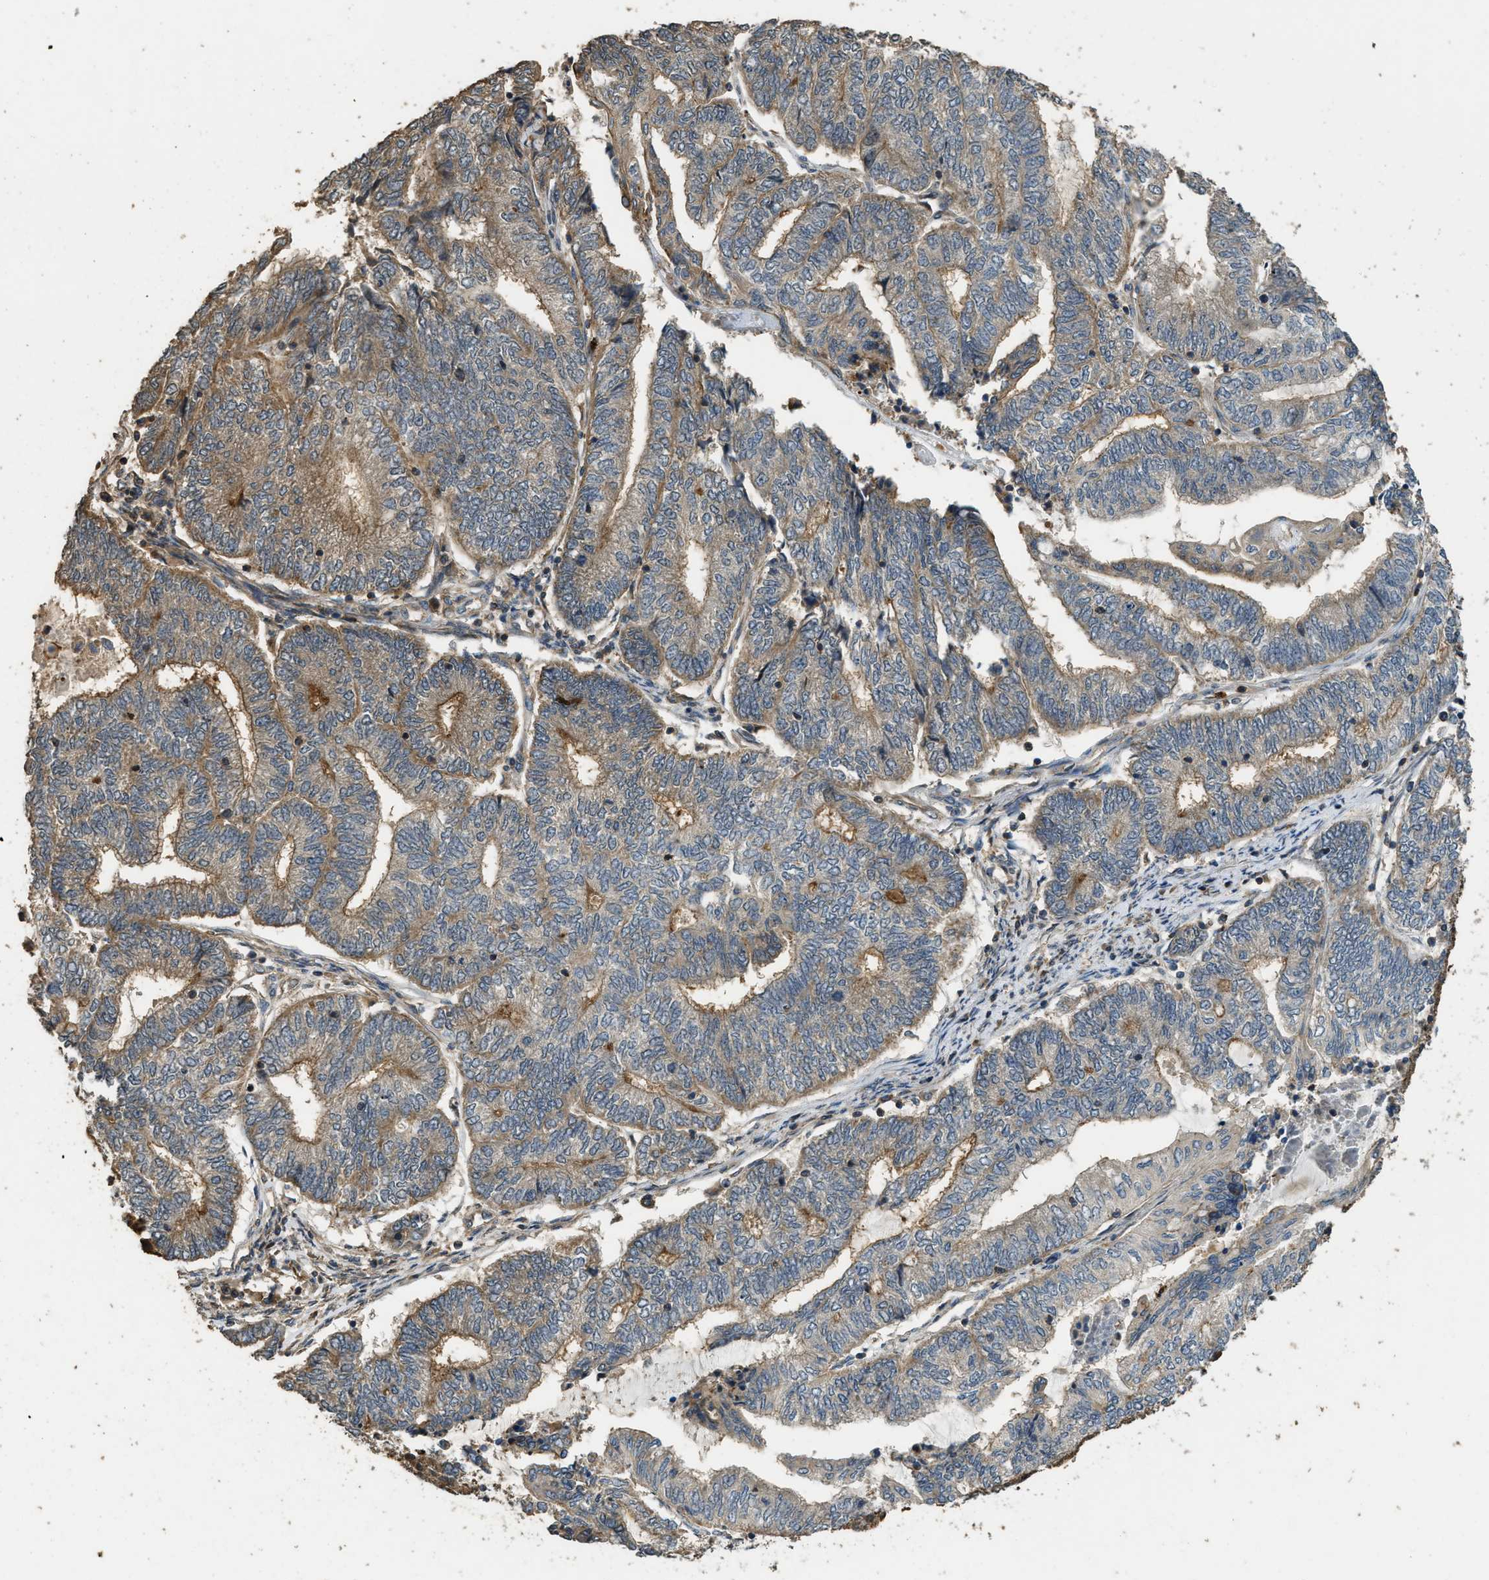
{"staining": {"intensity": "moderate", "quantity": ">75%", "location": "cytoplasmic/membranous"}, "tissue": "endometrial cancer", "cell_type": "Tumor cells", "image_type": "cancer", "snomed": [{"axis": "morphology", "description": "Adenocarcinoma, NOS"}, {"axis": "topography", "description": "Uterus"}, {"axis": "topography", "description": "Endometrium"}], "caption": "Immunohistochemical staining of endometrial adenocarcinoma demonstrates medium levels of moderate cytoplasmic/membranous protein staining in approximately >75% of tumor cells. (DAB (3,3'-diaminobenzidine) IHC with brightfield microscopy, high magnification).", "gene": "PPP6R3", "patient": {"sex": "female", "age": 70}}